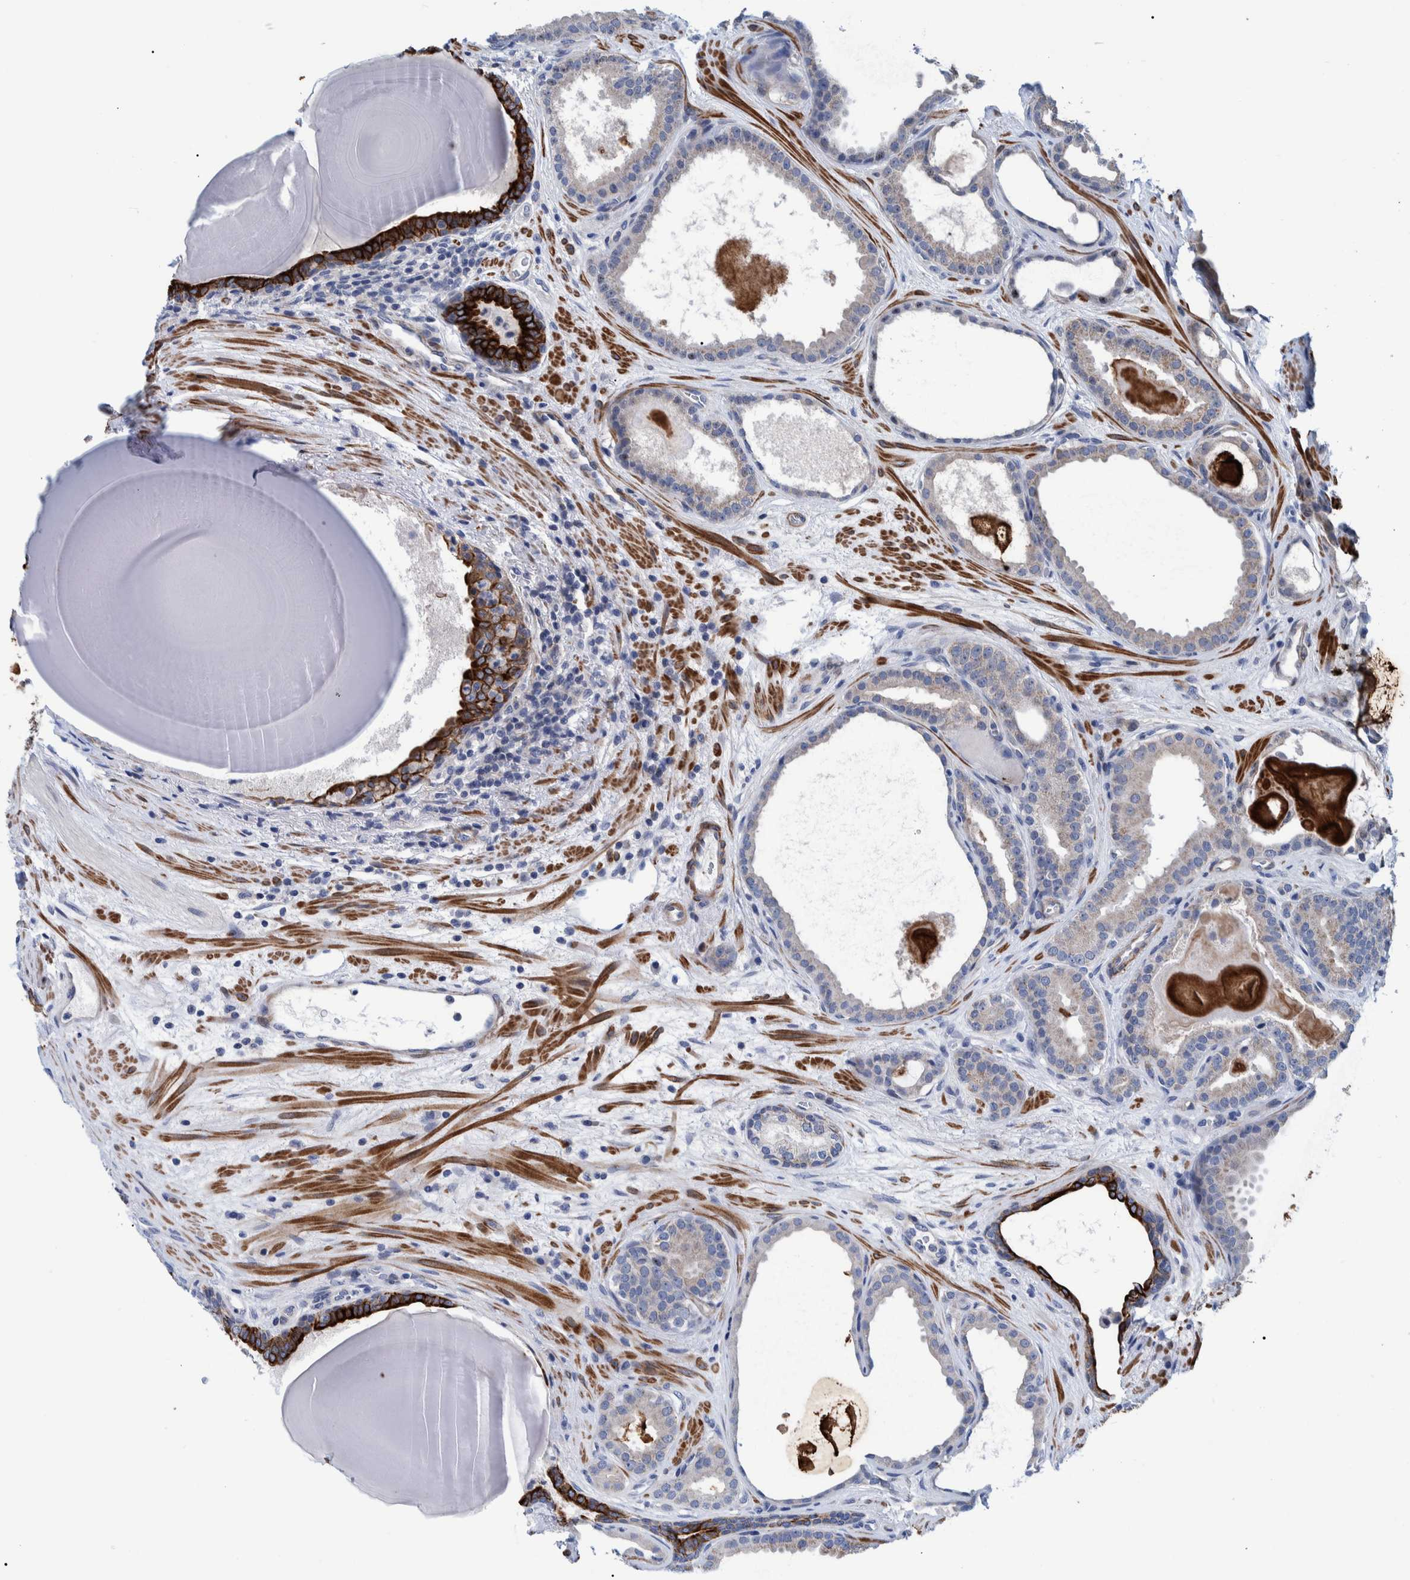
{"staining": {"intensity": "negative", "quantity": "none", "location": "none"}, "tissue": "prostate cancer", "cell_type": "Tumor cells", "image_type": "cancer", "snomed": [{"axis": "morphology", "description": "Adenocarcinoma, High grade"}, {"axis": "topography", "description": "Prostate"}], "caption": "This is an IHC image of human prostate high-grade adenocarcinoma. There is no staining in tumor cells.", "gene": "MKS1", "patient": {"sex": "male", "age": 60}}